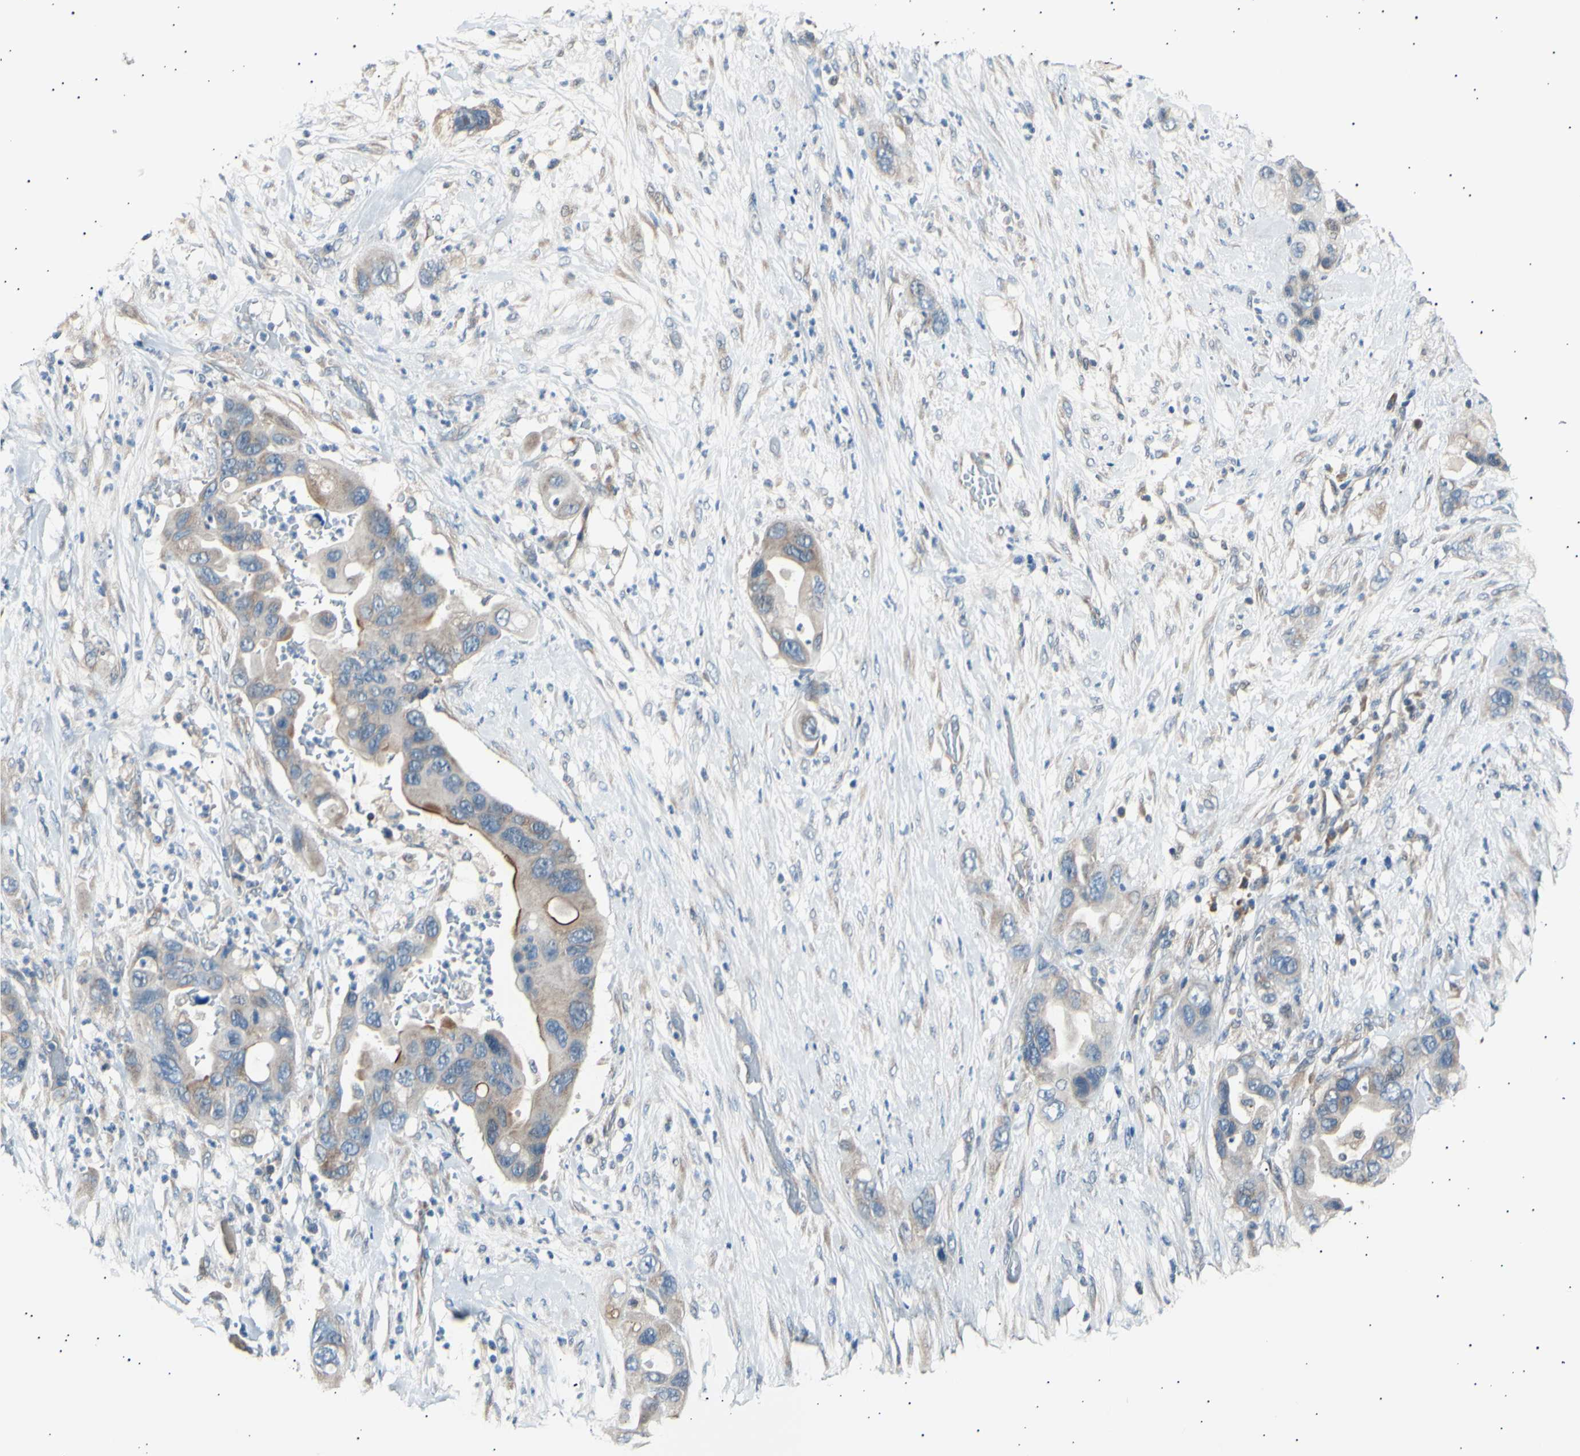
{"staining": {"intensity": "moderate", "quantity": "25%-75%", "location": "cytoplasmic/membranous"}, "tissue": "pancreatic cancer", "cell_type": "Tumor cells", "image_type": "cancer", "snomed": [{"axis": "morphology", "description": "Adenocarcinoma, NOS"}, {"axis": "topography", "description": "Pancreas"}], "caption": "Immunohistochemical staining of pancreatic cancer (adenocarcinoma) demonstrates medium levels of moderate cytoplasmic/membranous staining in approximately 25%-75% of tumor cells.", "gene": "ITGA6", "patient": {"sex": "female", "age": 71}}